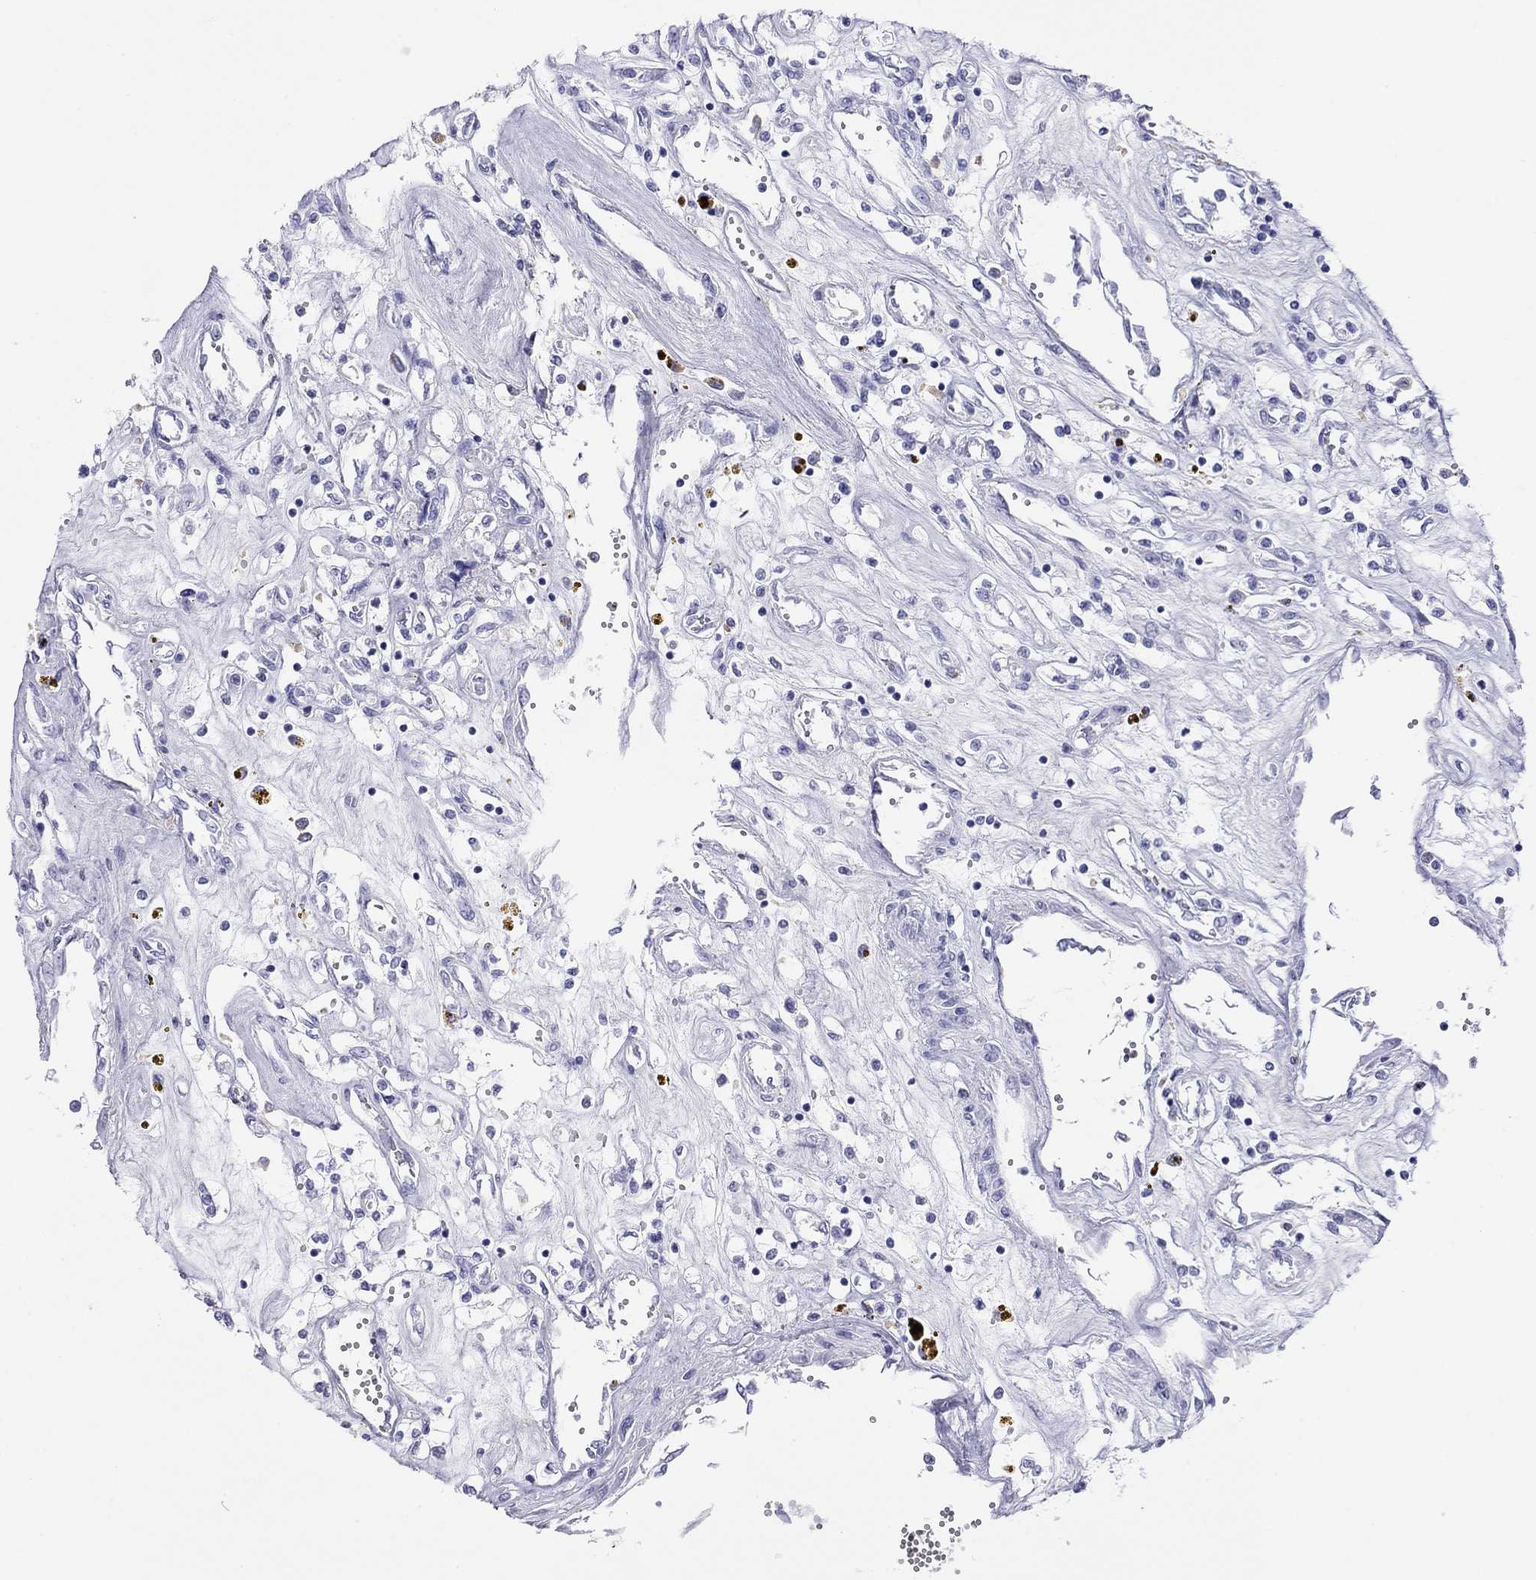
{"staining": {"intensity": "negative", "quantity": "none", "location": "none"}, "tissue": "renal cancer", "cell_type": "Tumor cells", "image_type": "cancer", "snomed": [{"axis": "morphology", "description": "Adenocarcinoma, NOS"}, {"axis": "topography", "description": "Kidney"}], "caption": "This image is of renal cancer stained with IHC to label a protein in brown with the nuclei are counter-stained blue. There is no staining in tumor cells.", "gene": "HLA-DQB2", "patient": {"sex": "female", "age": 59}}